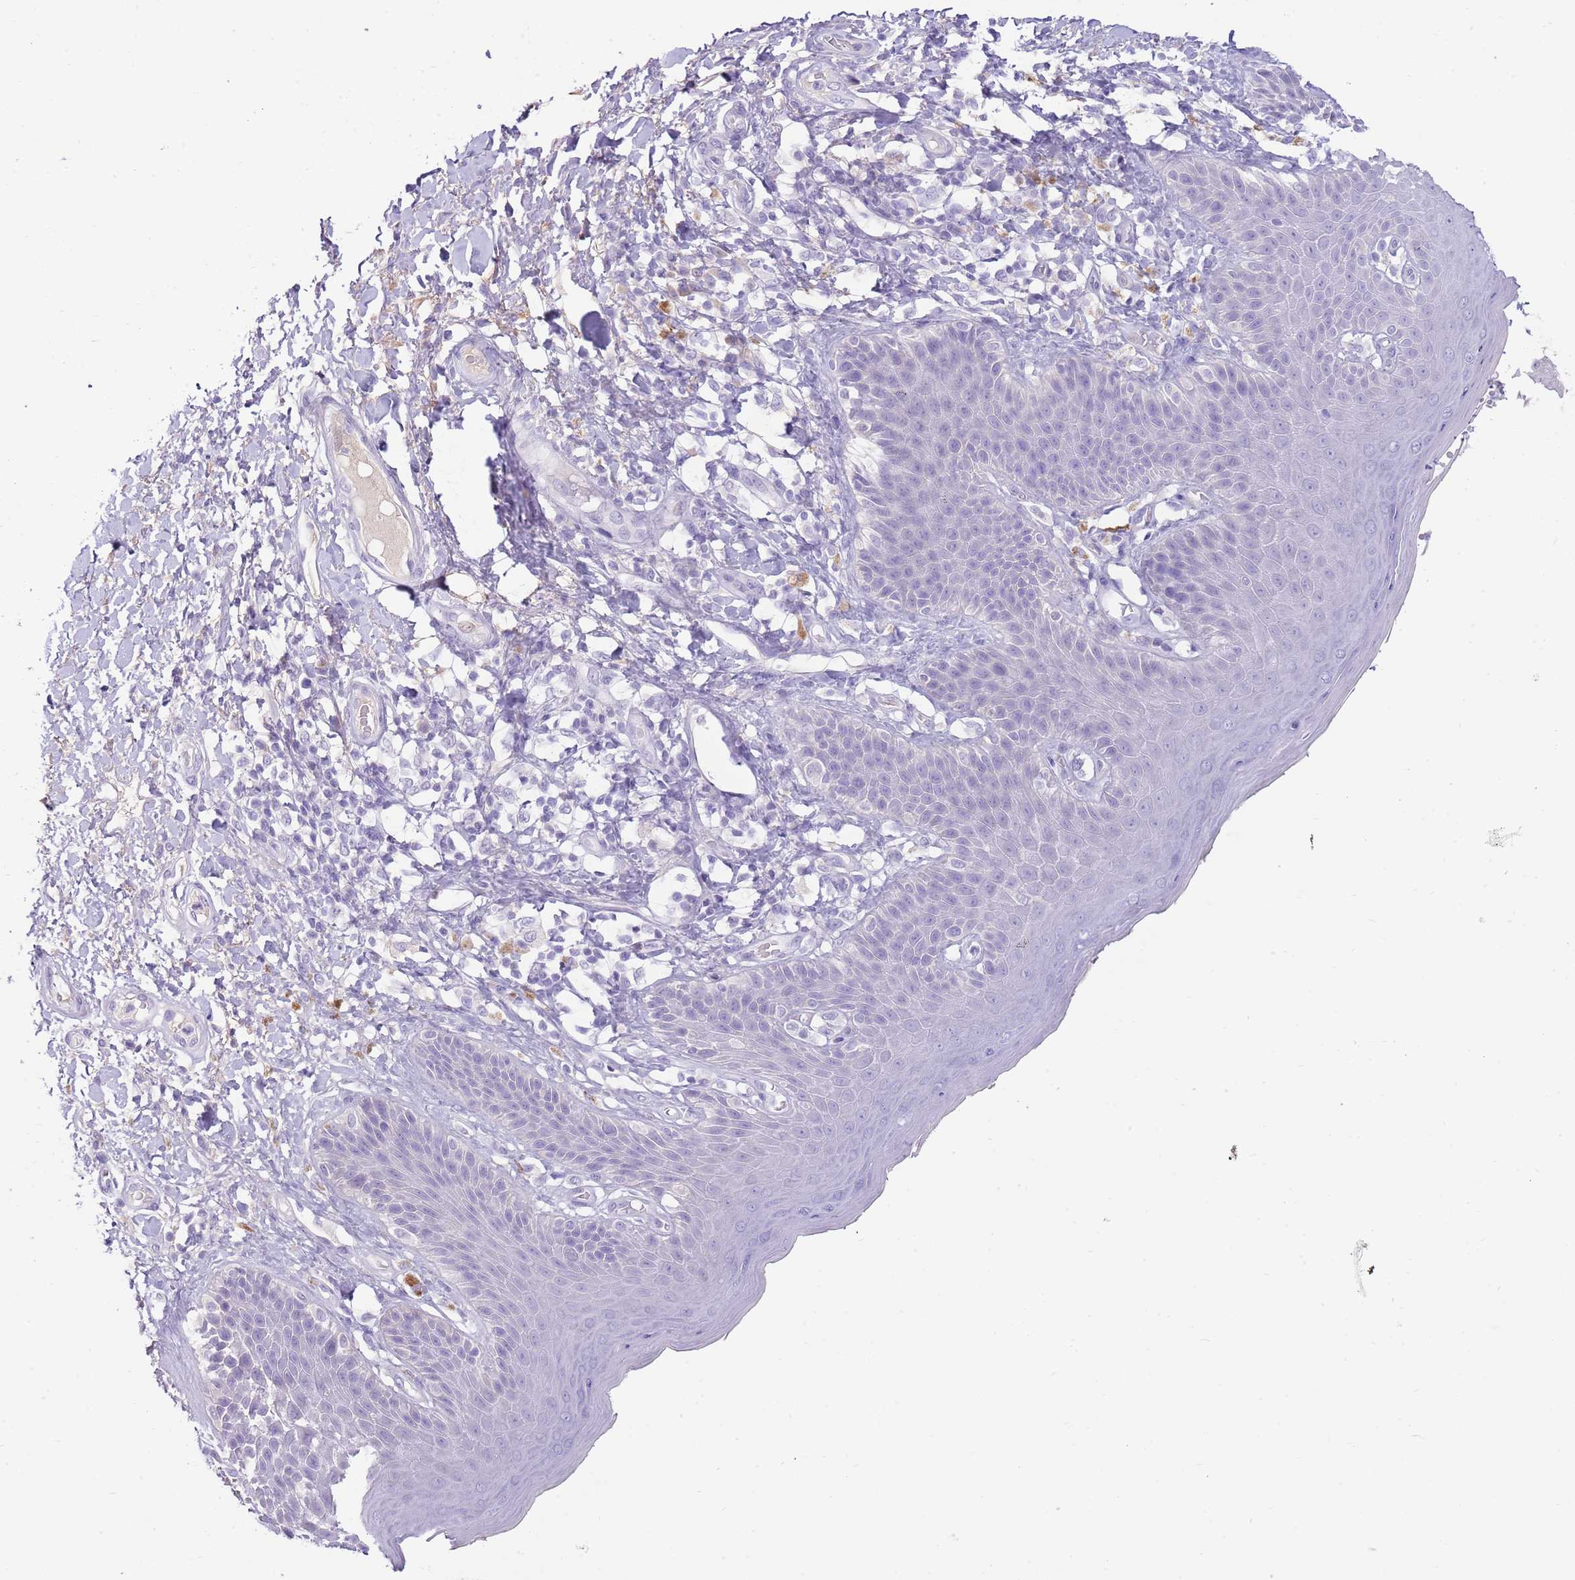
{"staining": {"intensity": "negative", "quantity": "none", "location": "none"}, "tissue": "skin", "cell_type": "Epidermal cells", "image_type": "normal", "snomed": [{"axis": "morphology", "description": "Normal tissue, NOS"}, {"axis": "topography", "description": "Anal"}], "caption": "This micrograph is of normal skin stained with immunohistochemistry (IHC) to label a protein in brown with the nuclei are counter-stained blue. There is no expression in epidermal cells. Nuclei are stained in blue.", "gene": "TOX2", "patient": {"sex": "female", "age": 89}}